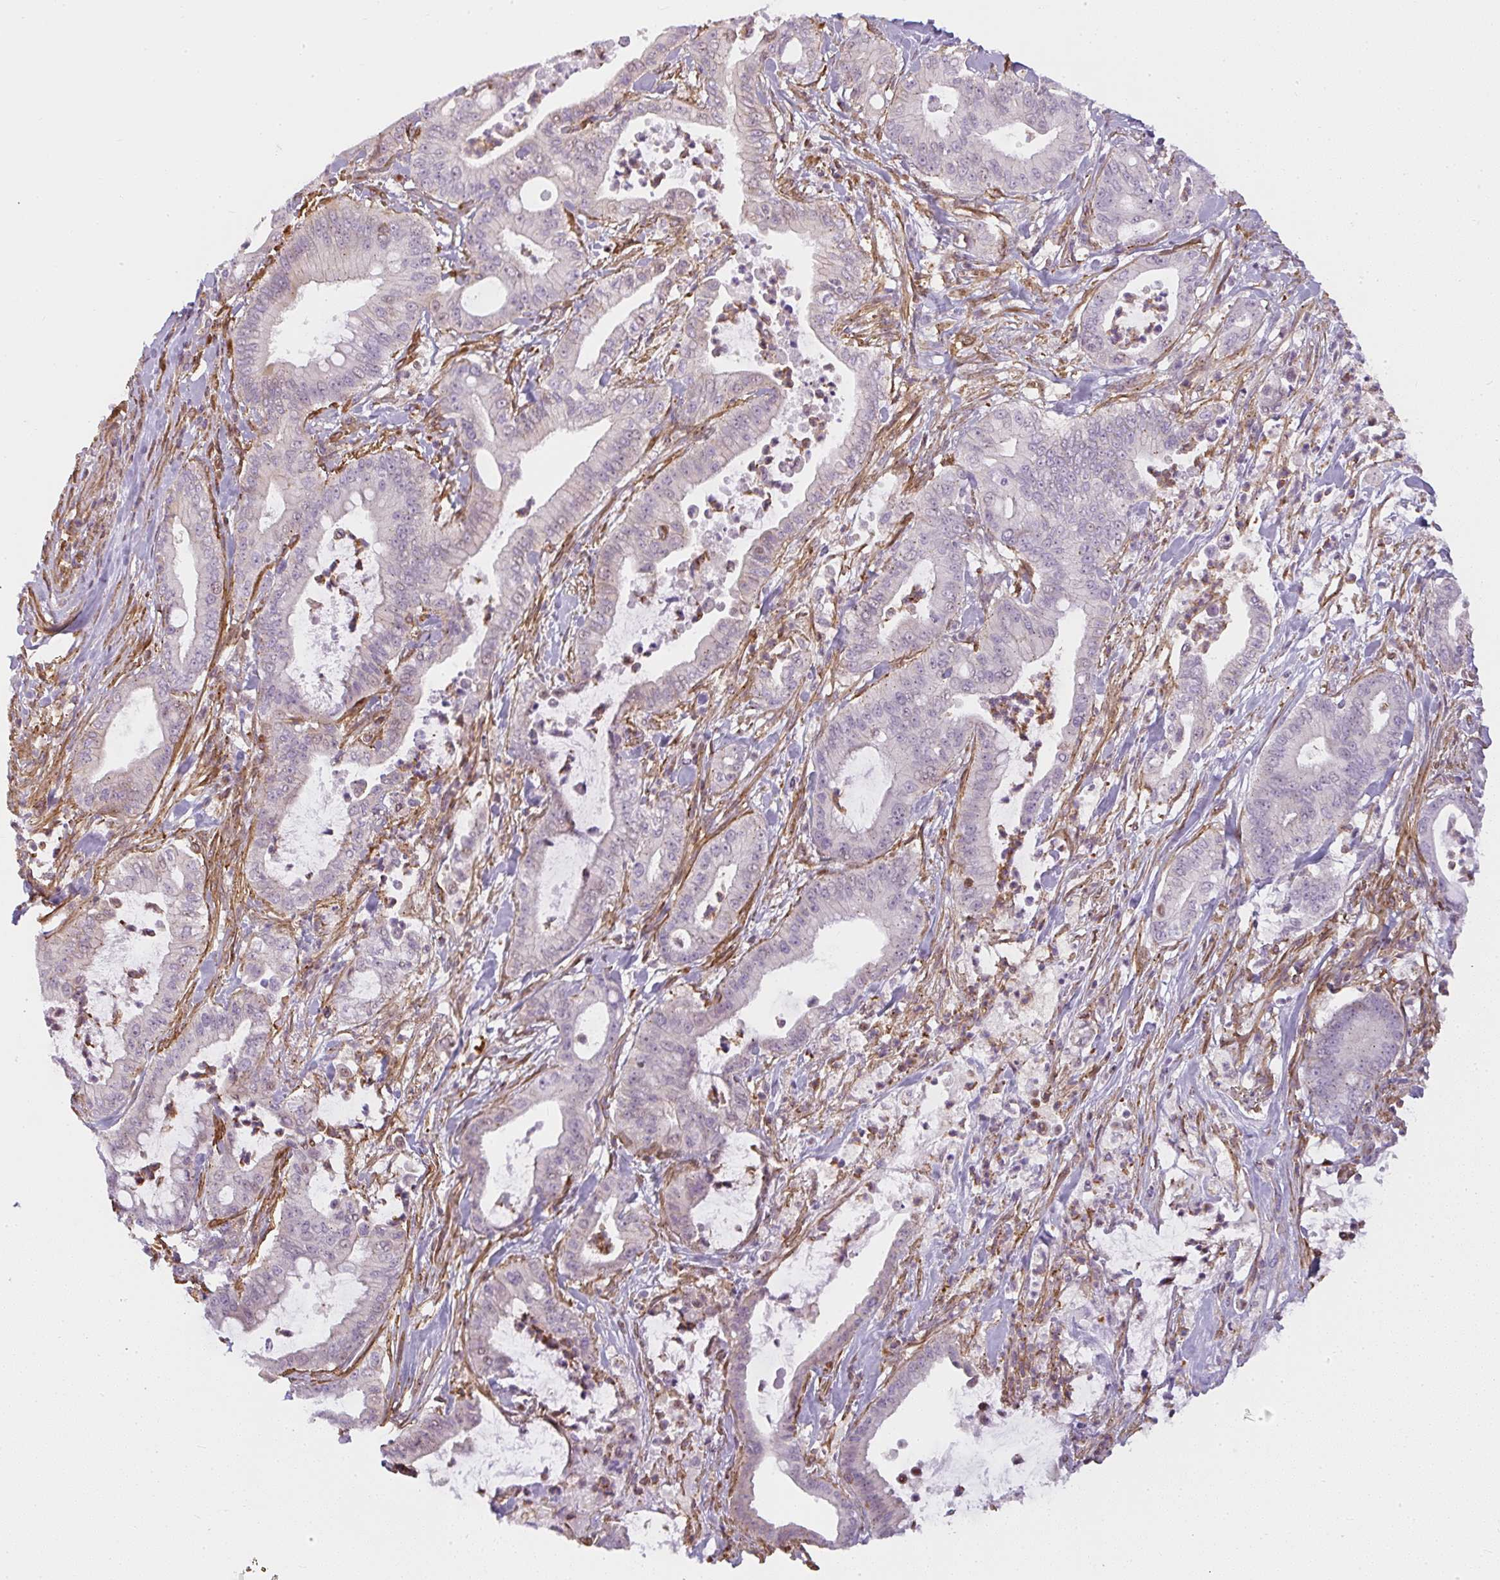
{"staining": {"intensity": "negative", "quantity": "none", "location": "none"}, "tissue": "pancreatic cancer", "cell_type": "Tumor cells", "image_type": "cancer", "snomed": [{"axis": "morphology", "description": "Adenocarcinoma, NOS"}, {"axis": "topography", "description": "Pancreas"}], "caption": "Pancreatic cancer was stained to show a protein in brown. There is no significant expression in tumor cells.", "gene": "SULF1", "patient": {"sex": "male", "age": 71}}